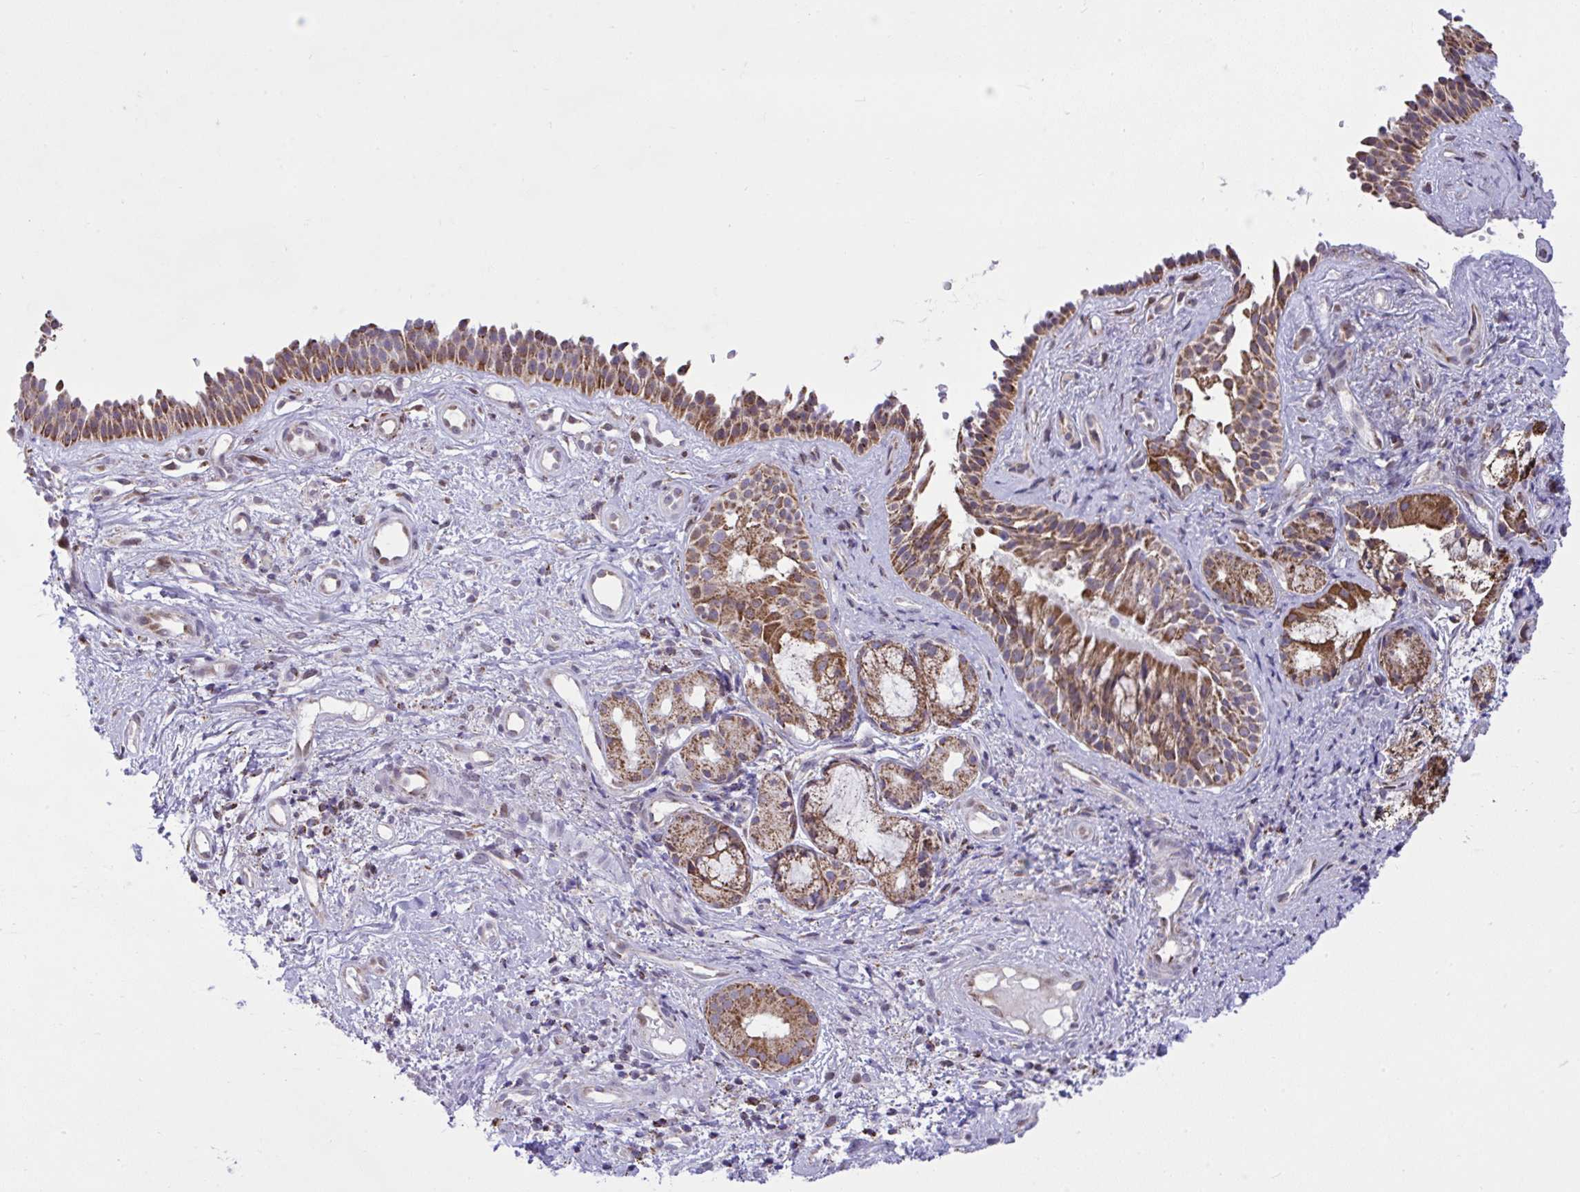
{"staining": {"intensity": "moderate", "quantity": ">75%", "location": "cytoplasmic/membranous"}, "tissue": "nasopharynx", "cell_type": "Respiratory epithelial cells", "image_type": "normal", "snomed": [{"axis": "morphology", "description": "Normal tissue, NOS"}, {"axis": "morphology", "description": "Inflammation, NOS"}, {"axis": "topography", "description": "Nasopharynx"}], "caption": "Approximately >75% of respiratory epithelial cells in benign nasopharynx exhibit moderate cytoplasmic/membranous protein staining as visualized by brown immunohistochemical staining.", "gene": "ZNF362", "patient": {"sex": "male", "age": 54}}